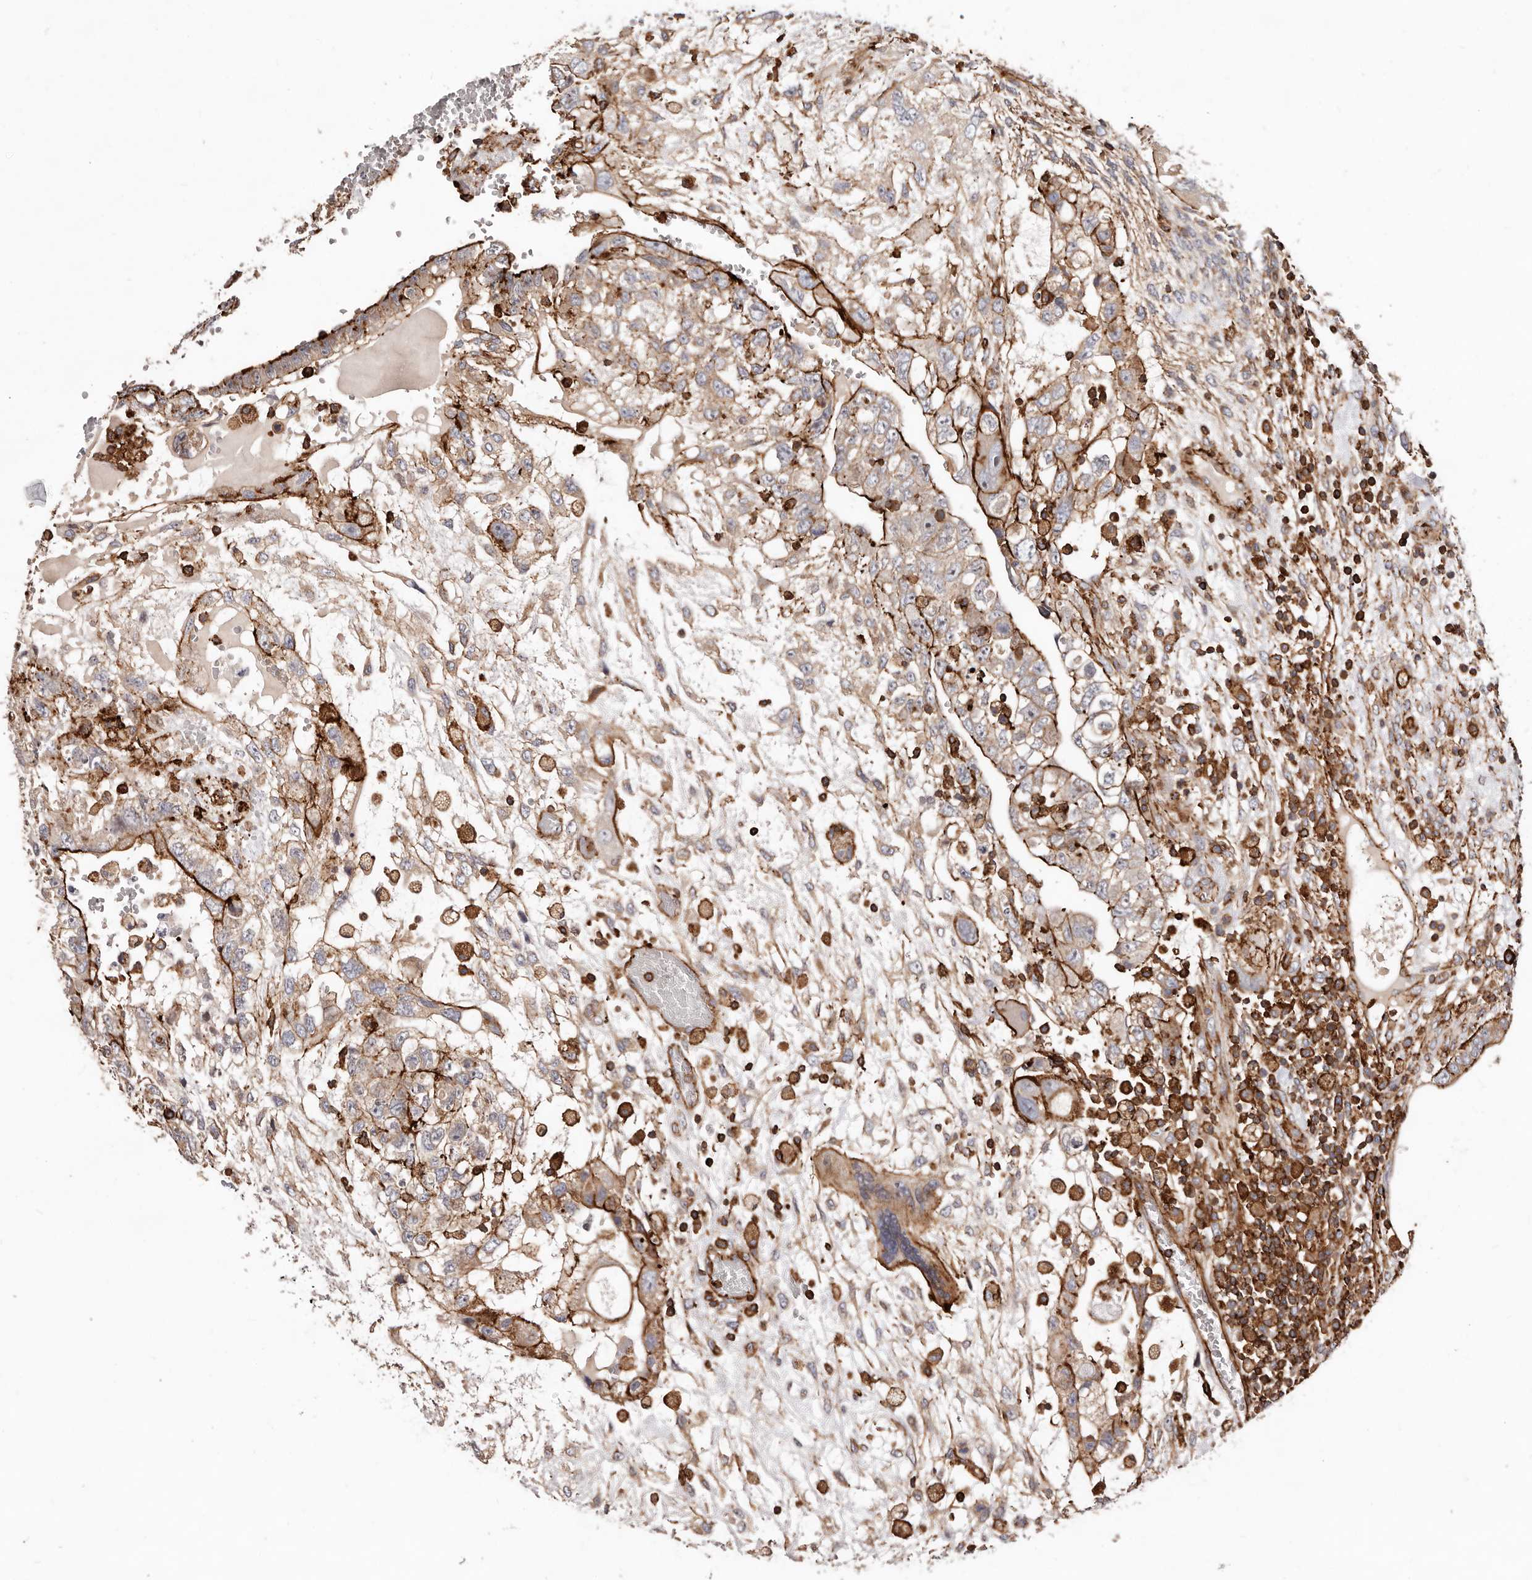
{"staining": {"intensity": "strong", "quantity": "25%-75%", "location": "cytoplasmic/membranous"}, "tissue": "testis cancer", "cell_type": "Tumor cells", "image_type": "cancer", "snomed": [{"axis": "morphology", "description": "Carcinoma, Embryonal, NOS"}, {"axis": "topography", "description": "Testis"}], "caption": "Testis cancer (embryonal carcinoma) was stained to show a protein in brown. There is high levels of strong cytoplasmic/membranous expression in approximately 25%-75% of tumor cells.", "gene": "PTPN22", "patient": {"sex": "male", "age": 36}}